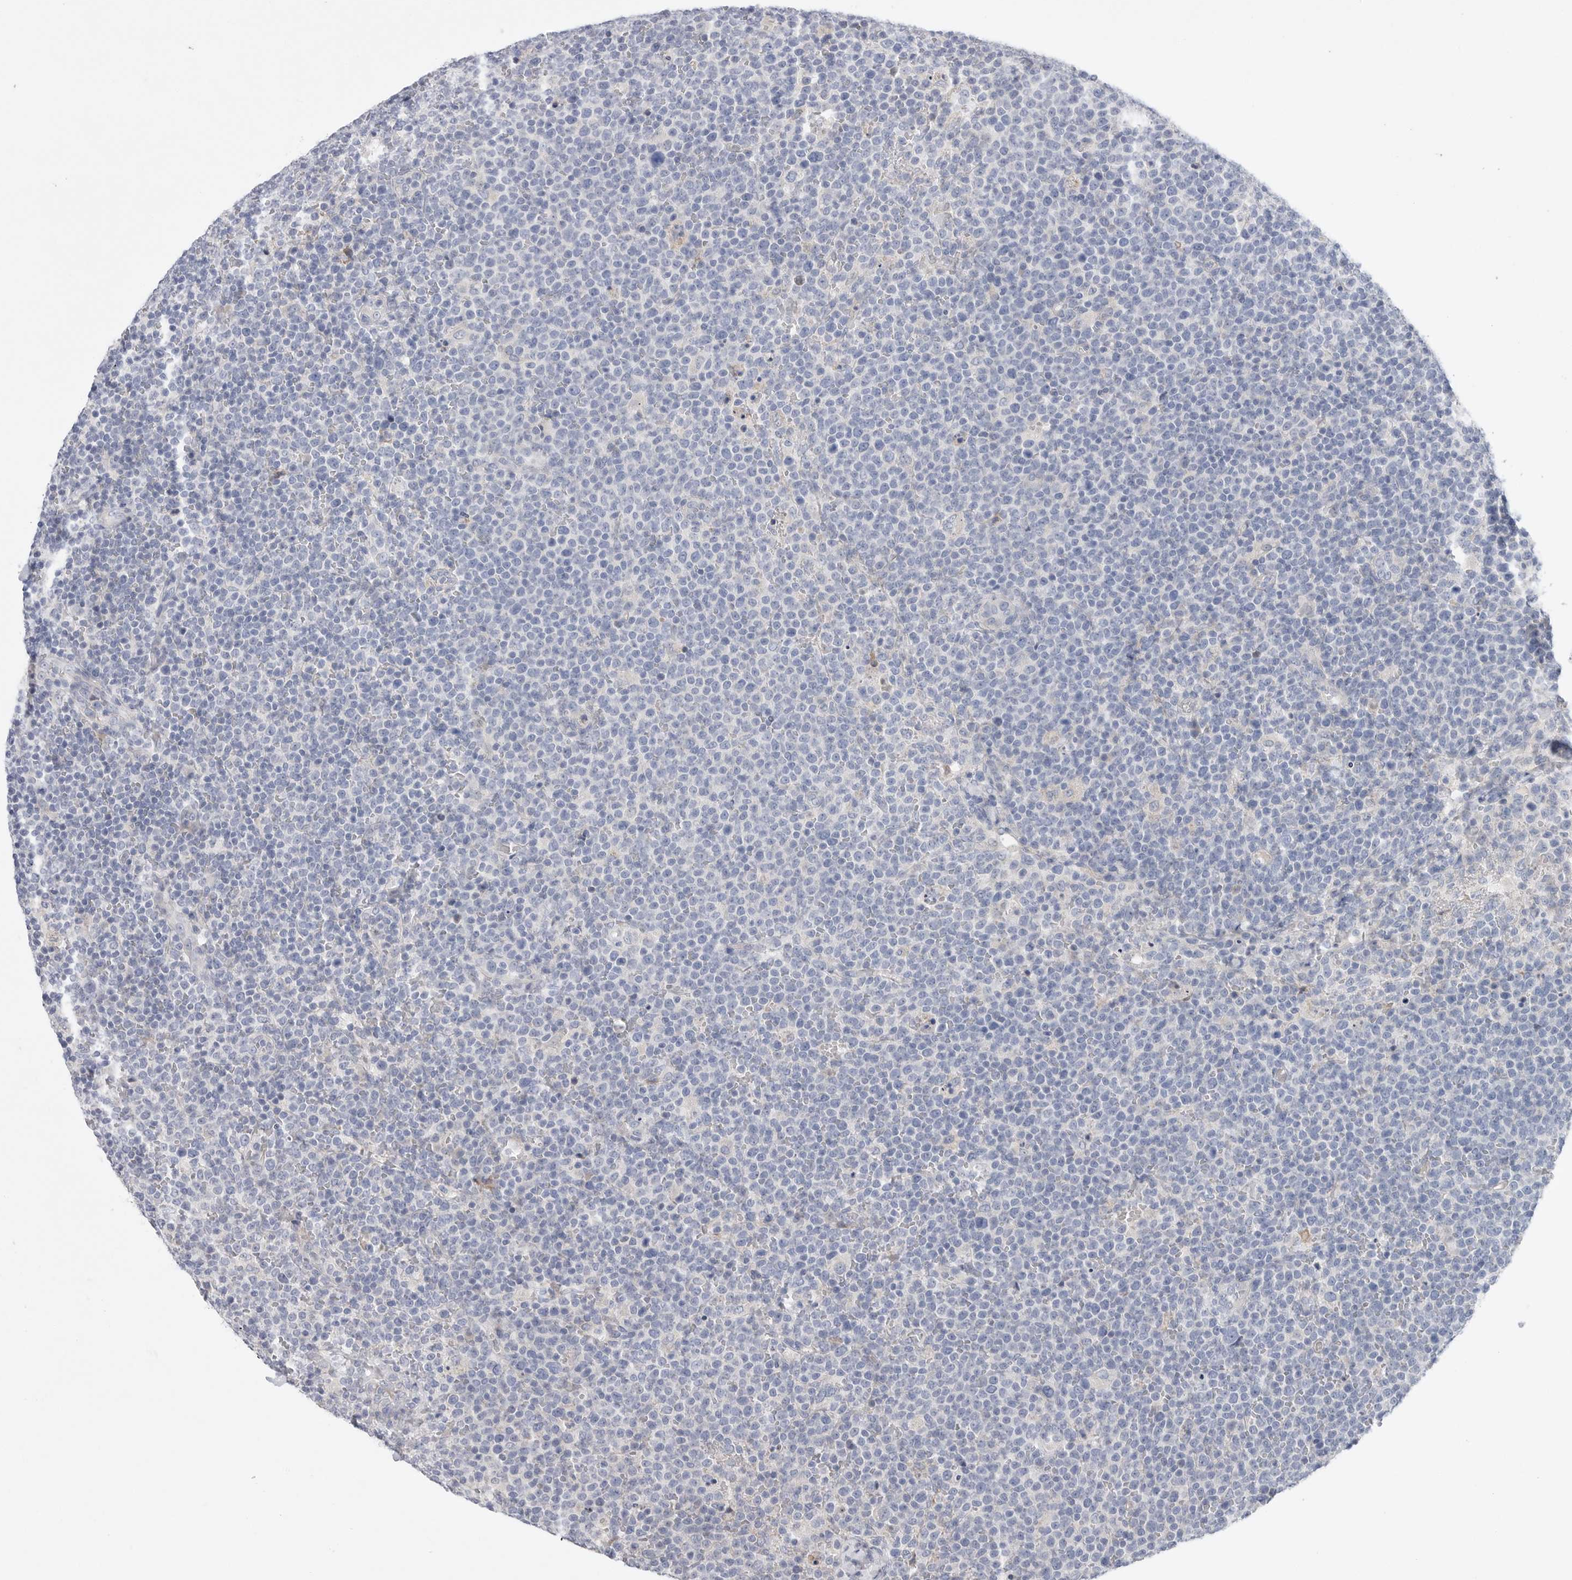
{"staining": {"intensity": "negative", "quantity": "none", "location": "none"}, "tissue": "lymphoma", "cell_type": "Tumor cells", "image_type": "cancer", "snomed": [{"axis": "morphology", "description": "Malignant lymphoma, non-Hodgkin's type, High grade"}, {"axis": "topography", "description": "Lymph node"}], "caption": "The immunohistochemistry (IHC) image has no significant staining in tumor cells of lymphoma tissue.", "gene": "CAMK2B", "patient": {"sex": "male", "age": 61}}